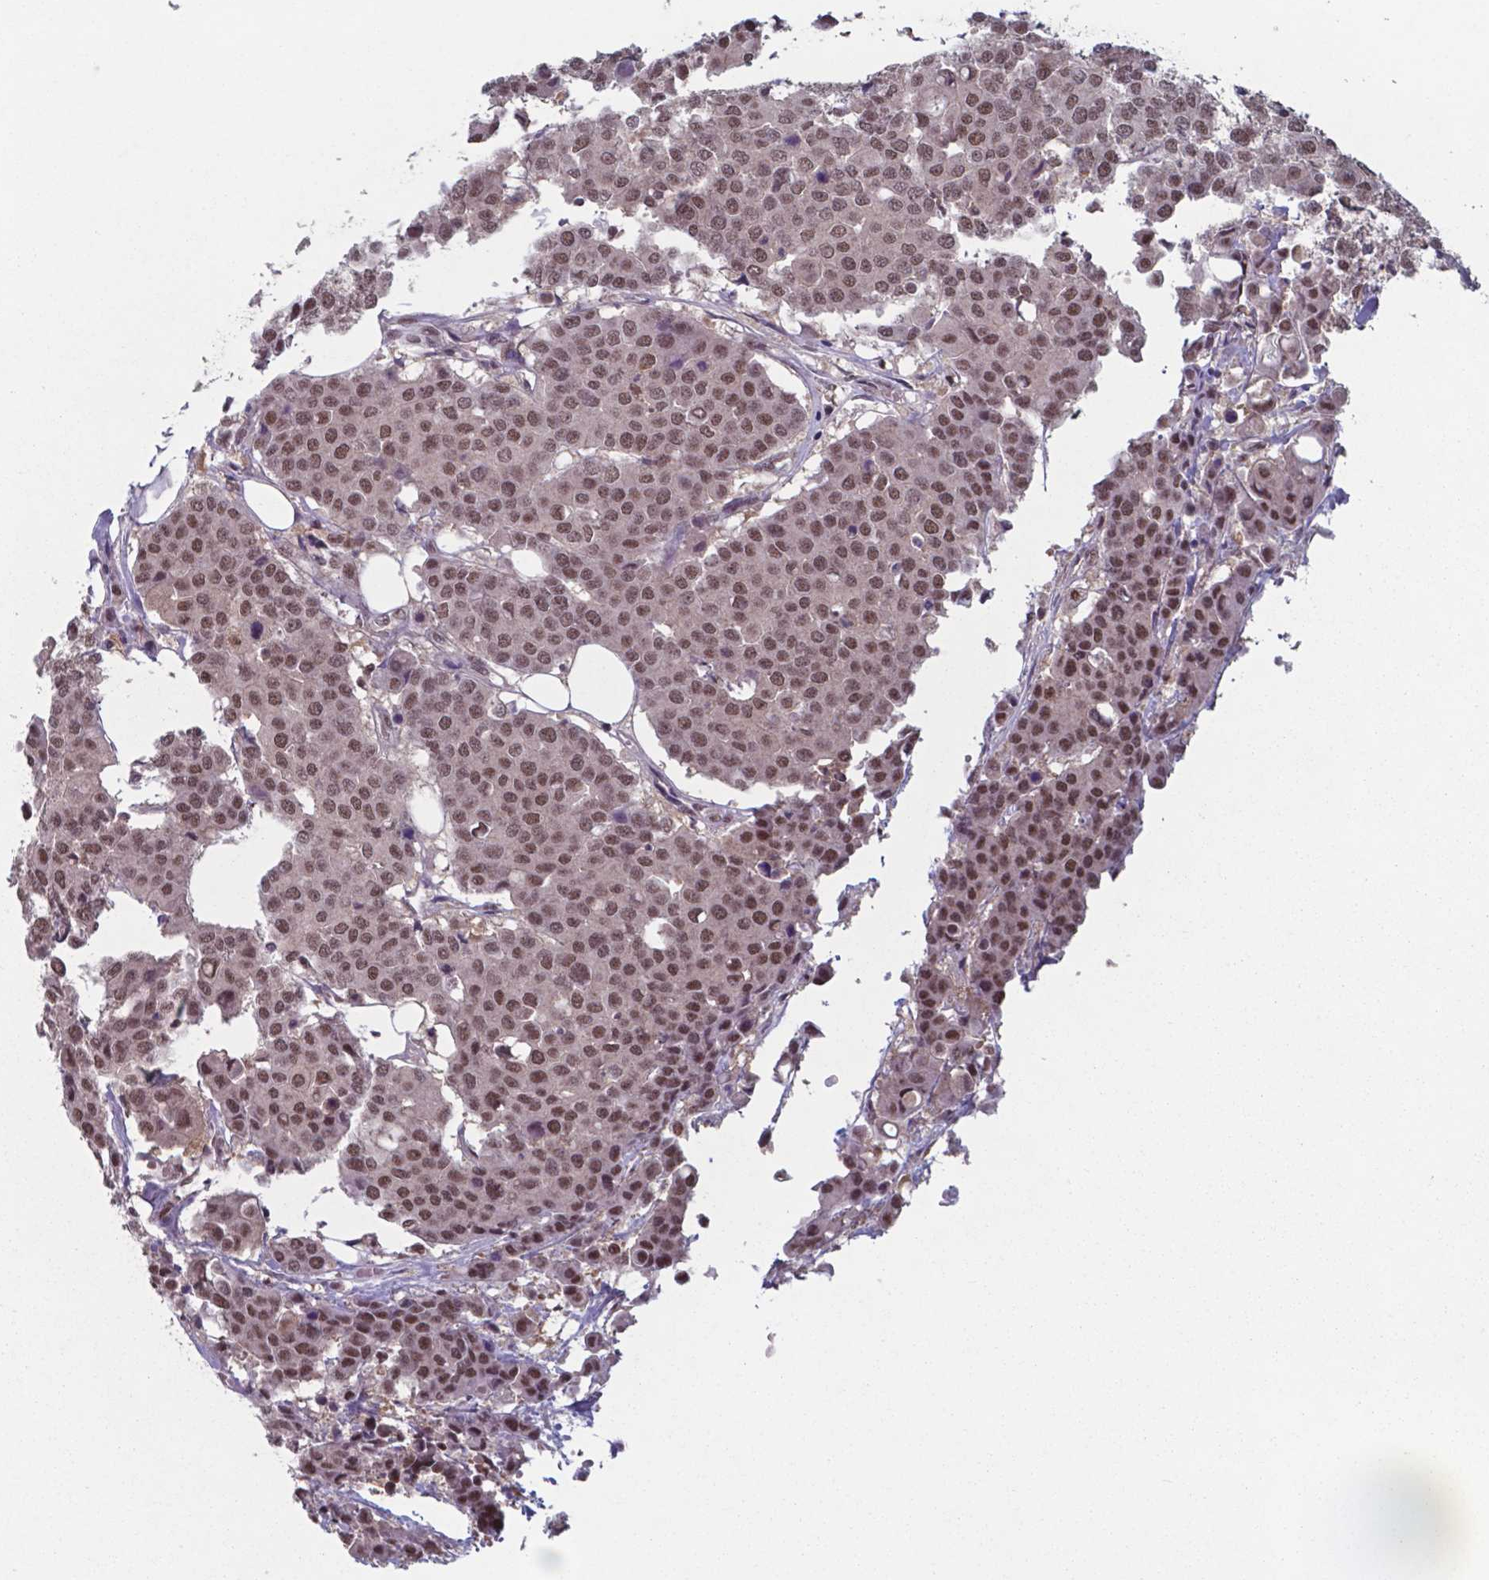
{"staining": {"intensity": "moderate", "quantity": ">75%", "location": "nuclear"}, "tissue": "carcinoid", "cell_type": "Tumor cells", "image_type": "cancer", "snomed": [{"axis": "morphology", "description": "Carcinoid, malignant, NOS"}, {"axis": "topography", "description": "Colon"}], "caption": "Malignant carcinoid tissue demonstrates moderate nuclear positivity in approximately >75% of tumor cells, visualized by immunohistochemistry.", "gene": "UBA1", "patient": {"sex": "male", "age": 81}}